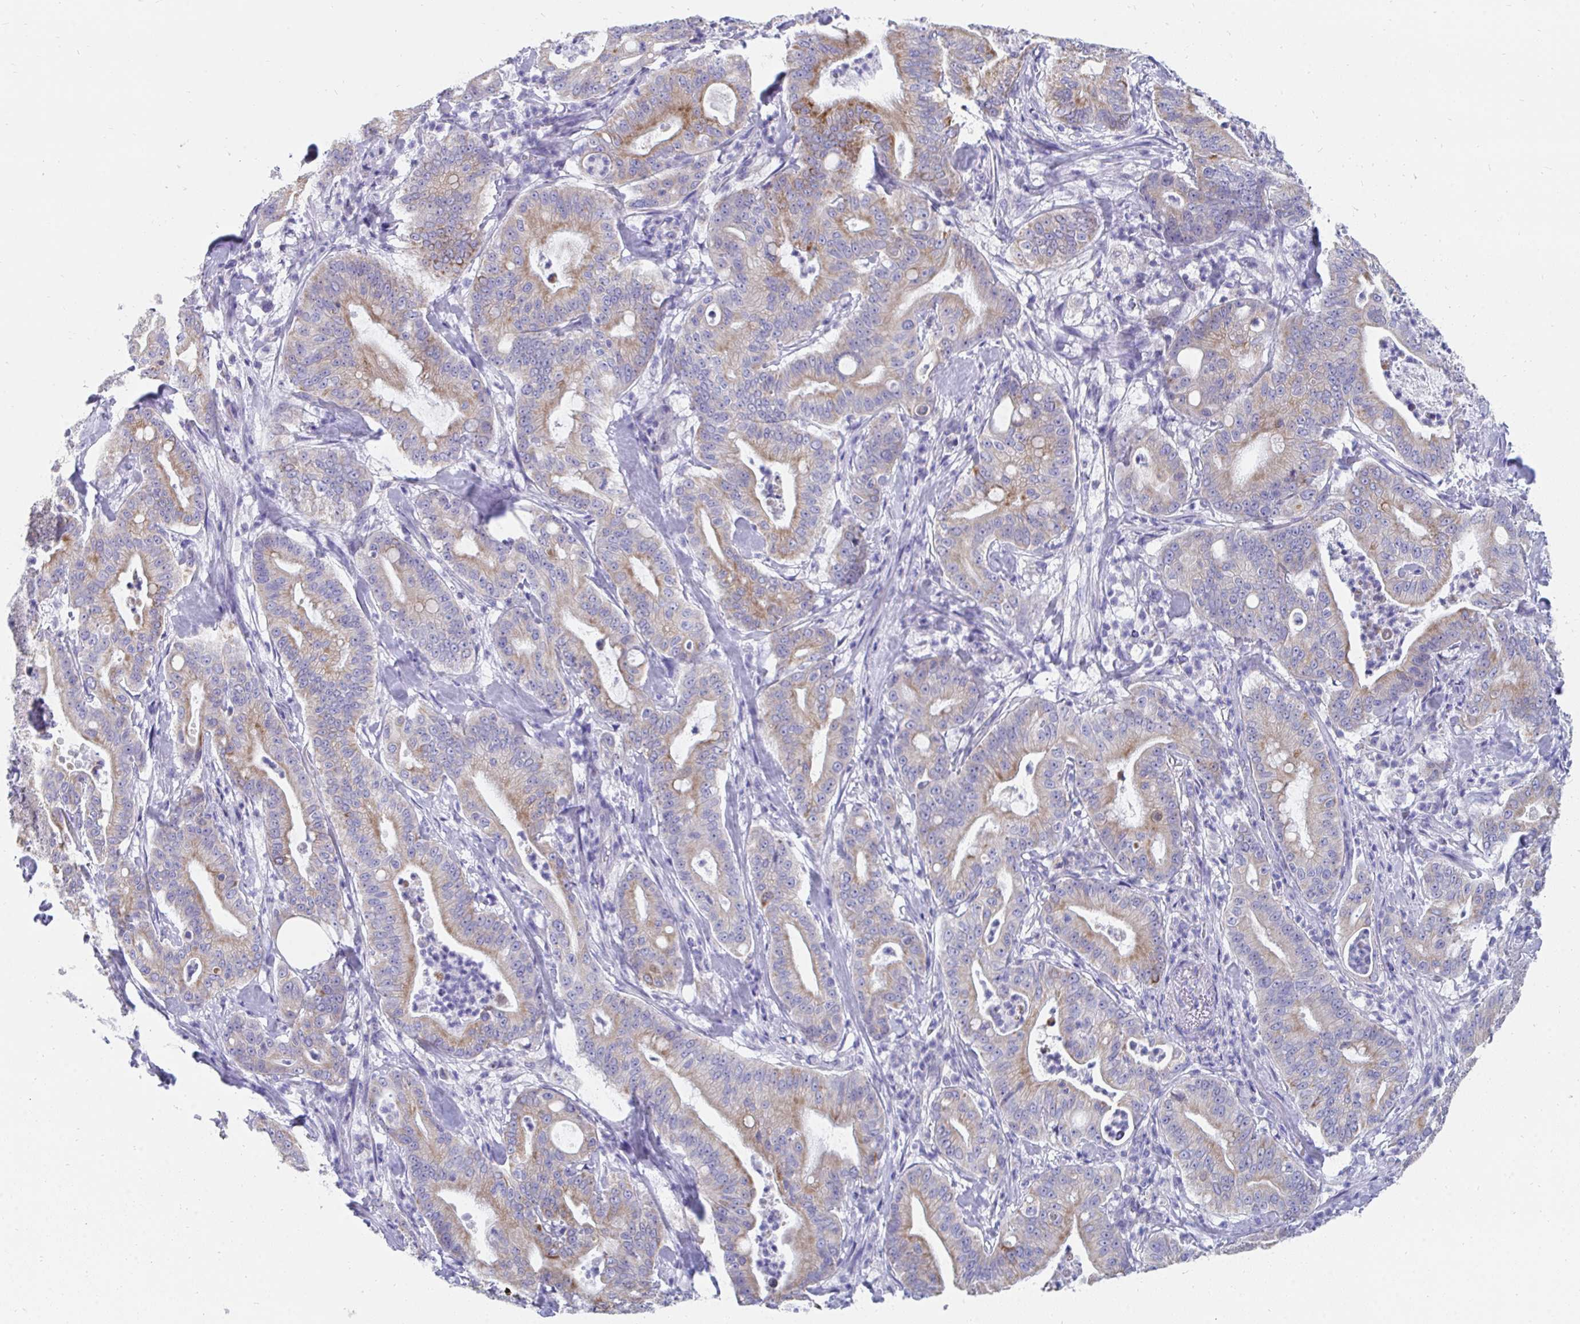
{"staining": {"intensity": "moderate", "quantity": "25%-75%", "location": "cytoplasmic/membranous"}, "tissue": "pancreatic cancer", "cell_type": "Tumor cells", "image_type": "cancer", "snomed": [{"axis": "morphology", "description": "Adenocarcinoma, NOS"}, {"axis": "topography", "description": "Pancreas"}], "caption": "About 25%-75% of tumor cells in adenocarcinoma (pancreatic) display moderate cytoplasmic/membranous protein staining as visualized by brown immunohistochemical staining.", "gene": "PC", "patient": {"sex": "male", "age": 71}}